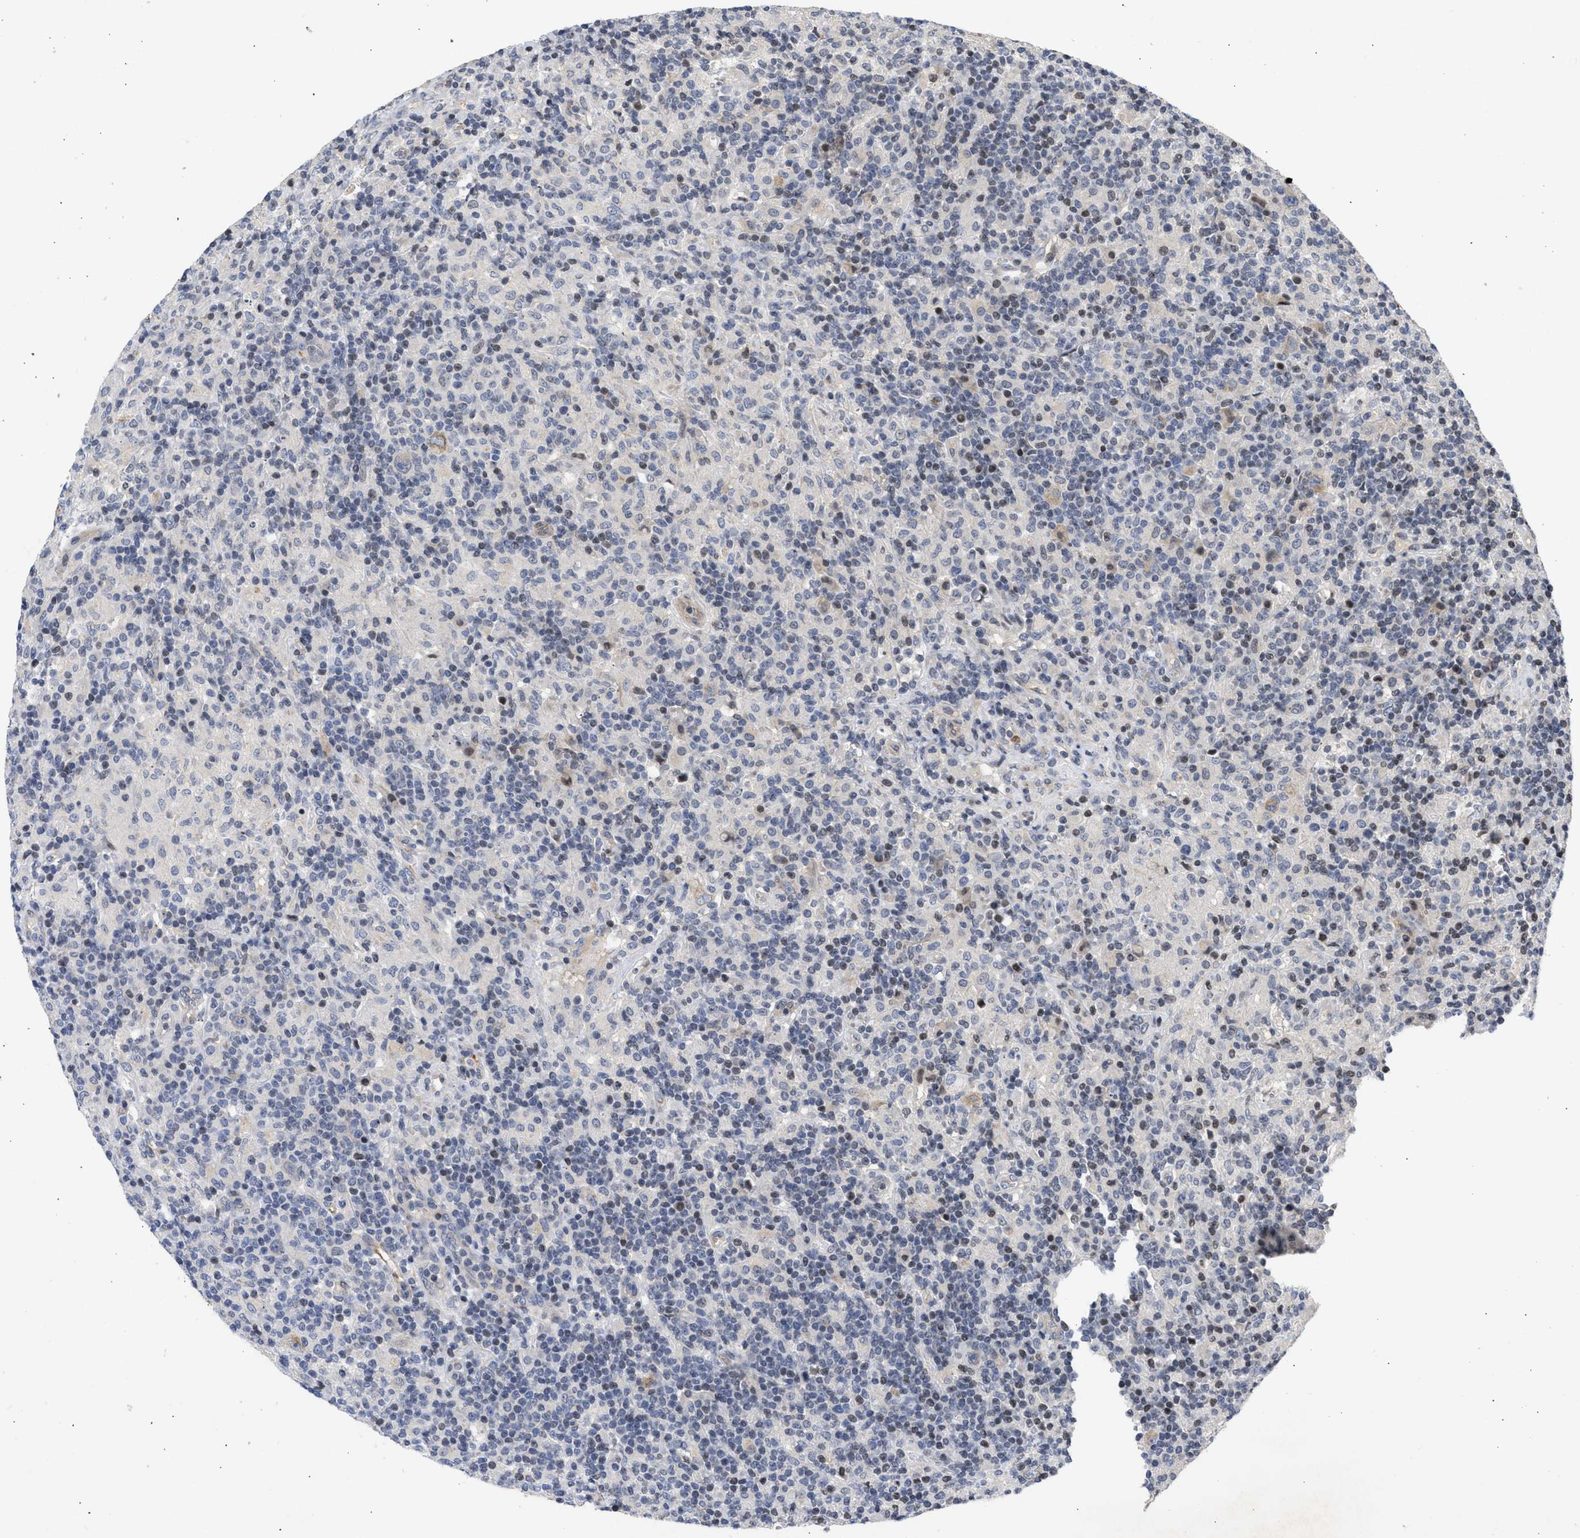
{"staining": {"intensity": "weak", "quantity": "<25%", "location": "nuclear"}, "tissue": "lymphoma", "cell_type": "Tumor cells", "image_type": "cancer", "snomed": [{"axis": "morphology", "description": "Hodgkin's disease, NOS"}, {"axis": "topography", "description": "Lymph node"}], "caption": "A high-resolution micrograph shows immunohistochemistry (IHC) staining of Hodgkin's disease, which demonstrates no significant positivity in tumor cells.", "gene": "ENSG00000142539", "patient": {"sex": "male", "age": 70}}